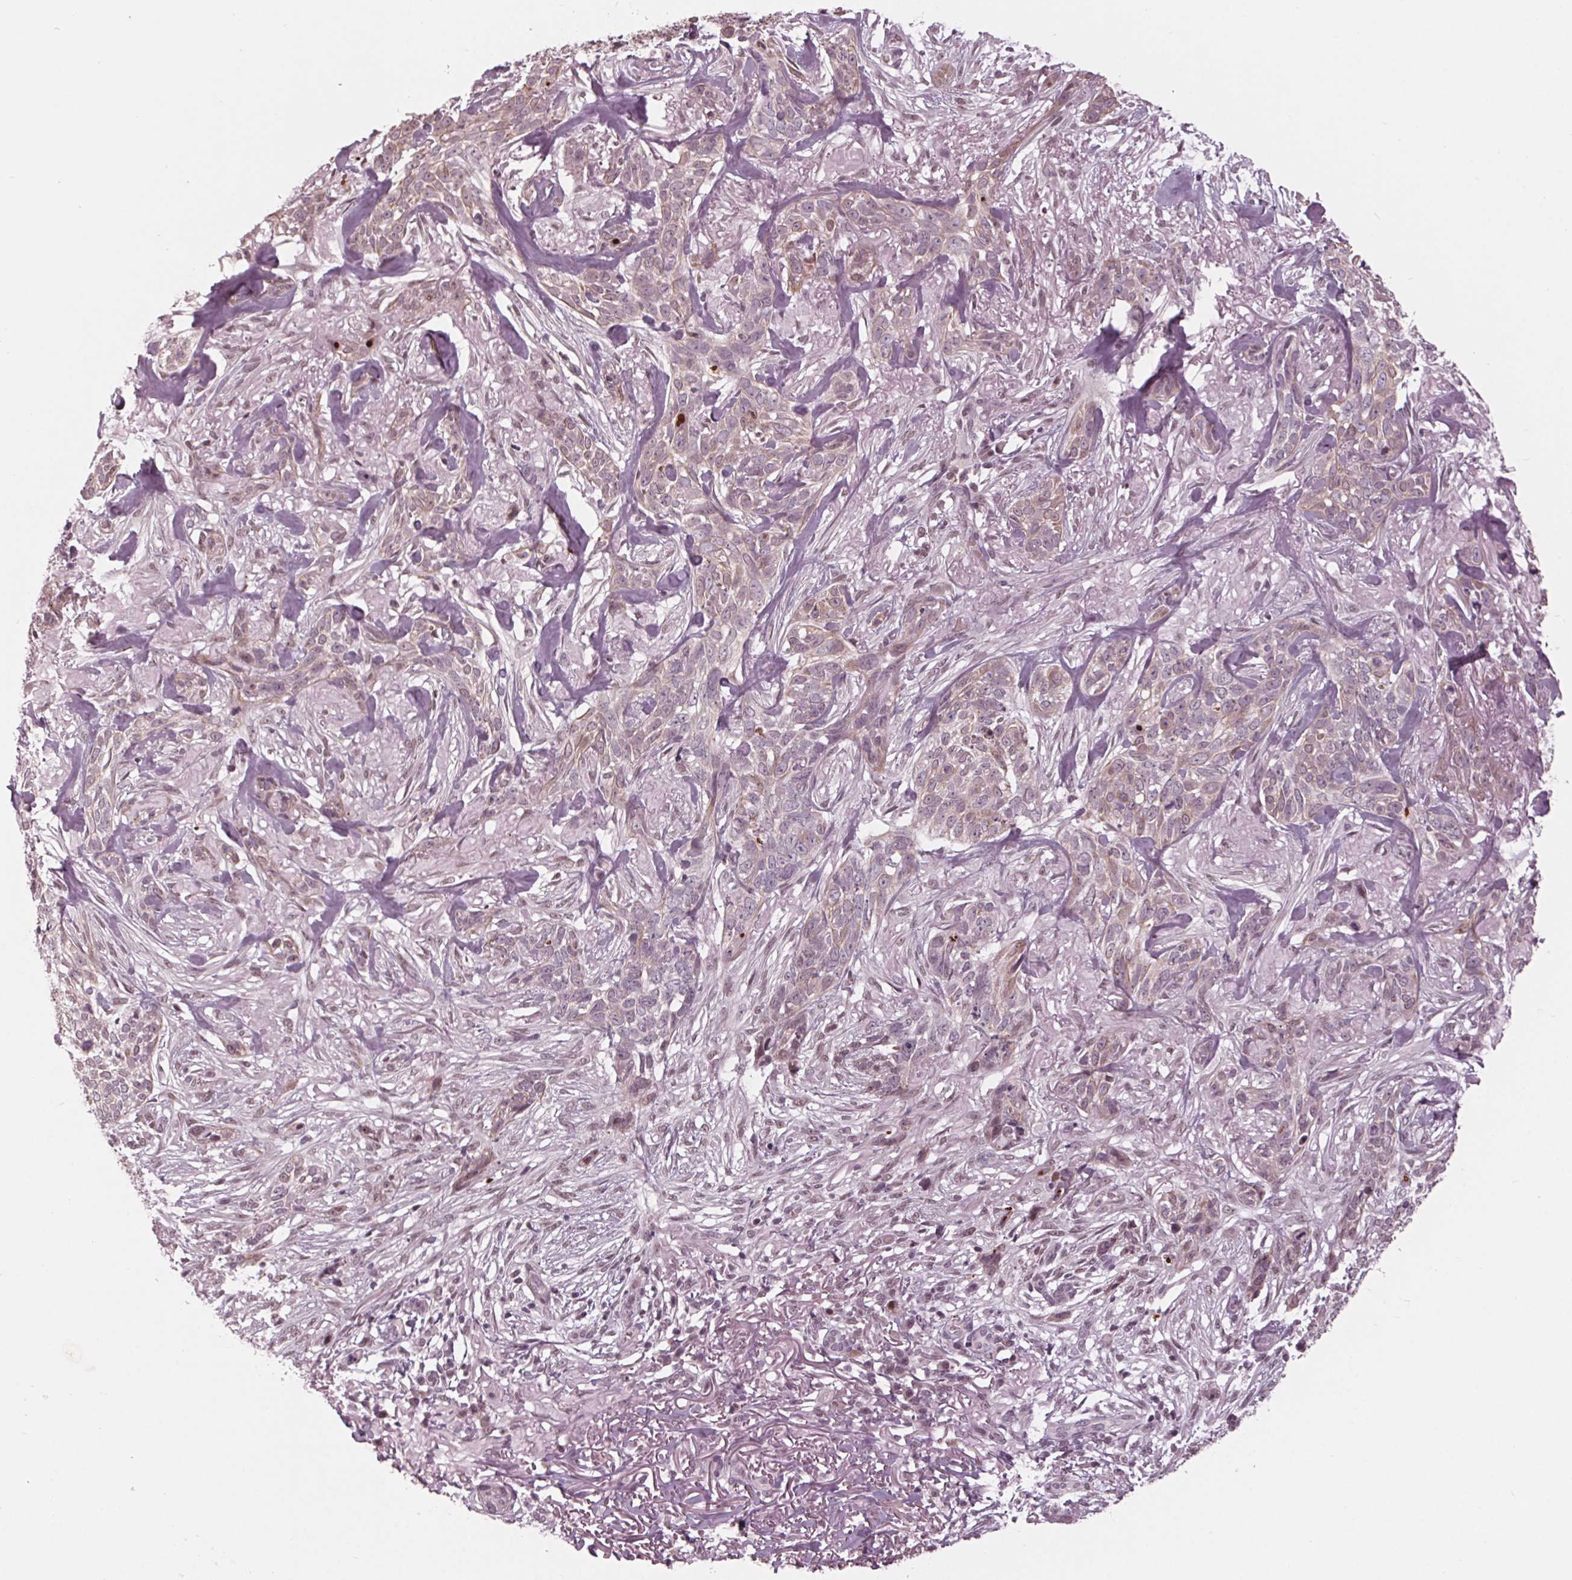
{"staining": {"intensity": "weak", "quantity": "<25%", "location": "cytoplasmic/membranous"}, "tissue": "skin cancer", "cell_type": "Tumor cells", "image_type": "cancer", "snomed": [{"axis": "morphology", "description": "Basal cell carcinoma"}, {"axis": "topography", "description": "Skin"}], "caption": "Skin cancer was stained to show a protein in brown. There is no significant staining in tumor cells.", "gene": "DNMT3L", "patient": {"sex": "male", "age": 74}}